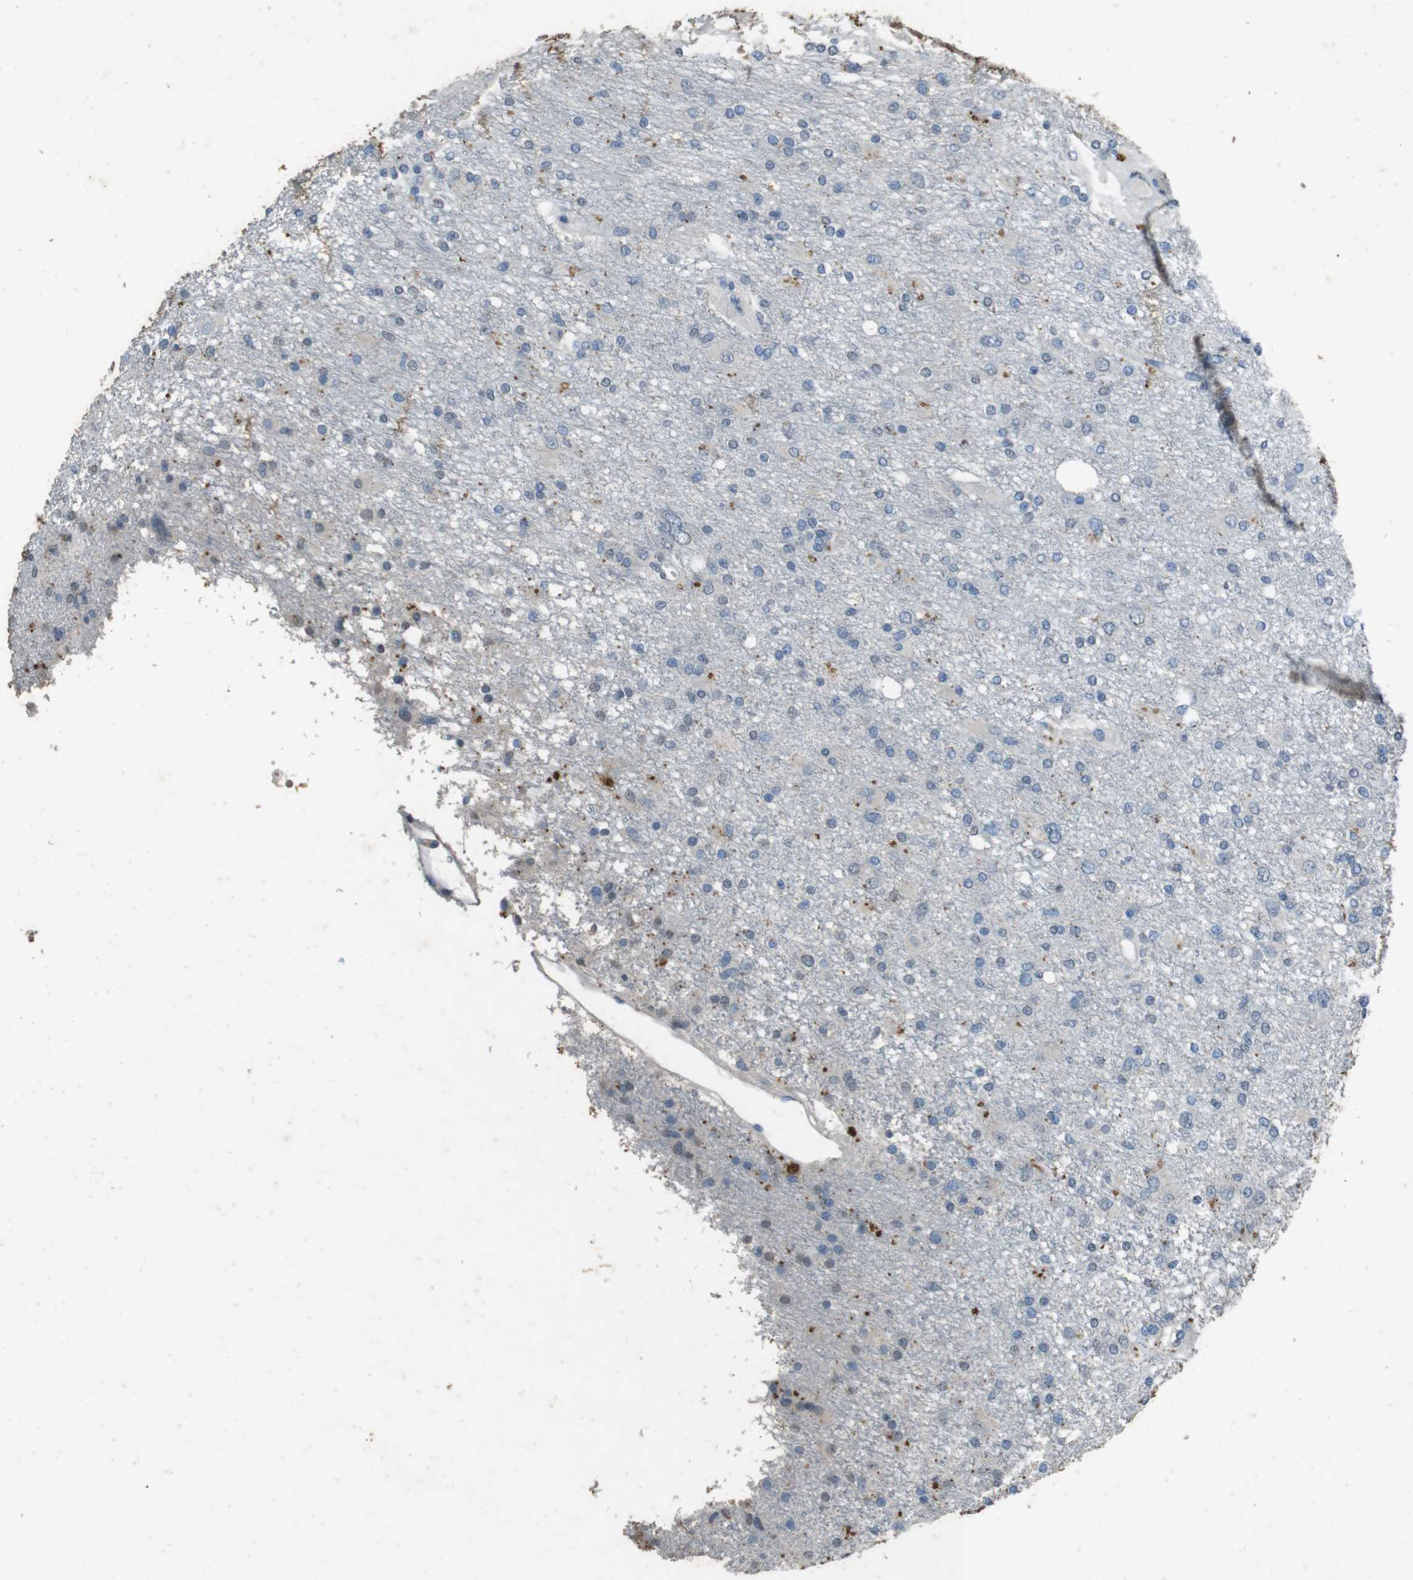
{"staining": {"intensity": "negative", "quantity": "none", "location": "none"}, "tissue": "glioma", "cell_type": "Tumor cells", "image_type": "cancer", "snomed": [{"axis": "morphology", "description": "Glioma, malignant, High grade"}, {"axis": "topography", "description": "Brain"}], "caption": "Histopathology image shows no protein positivity in tumor cells of malignant glioma (high-grade) tissue.", "gene": "STBD1", "patient": {"sex": "female", "age": 59}}